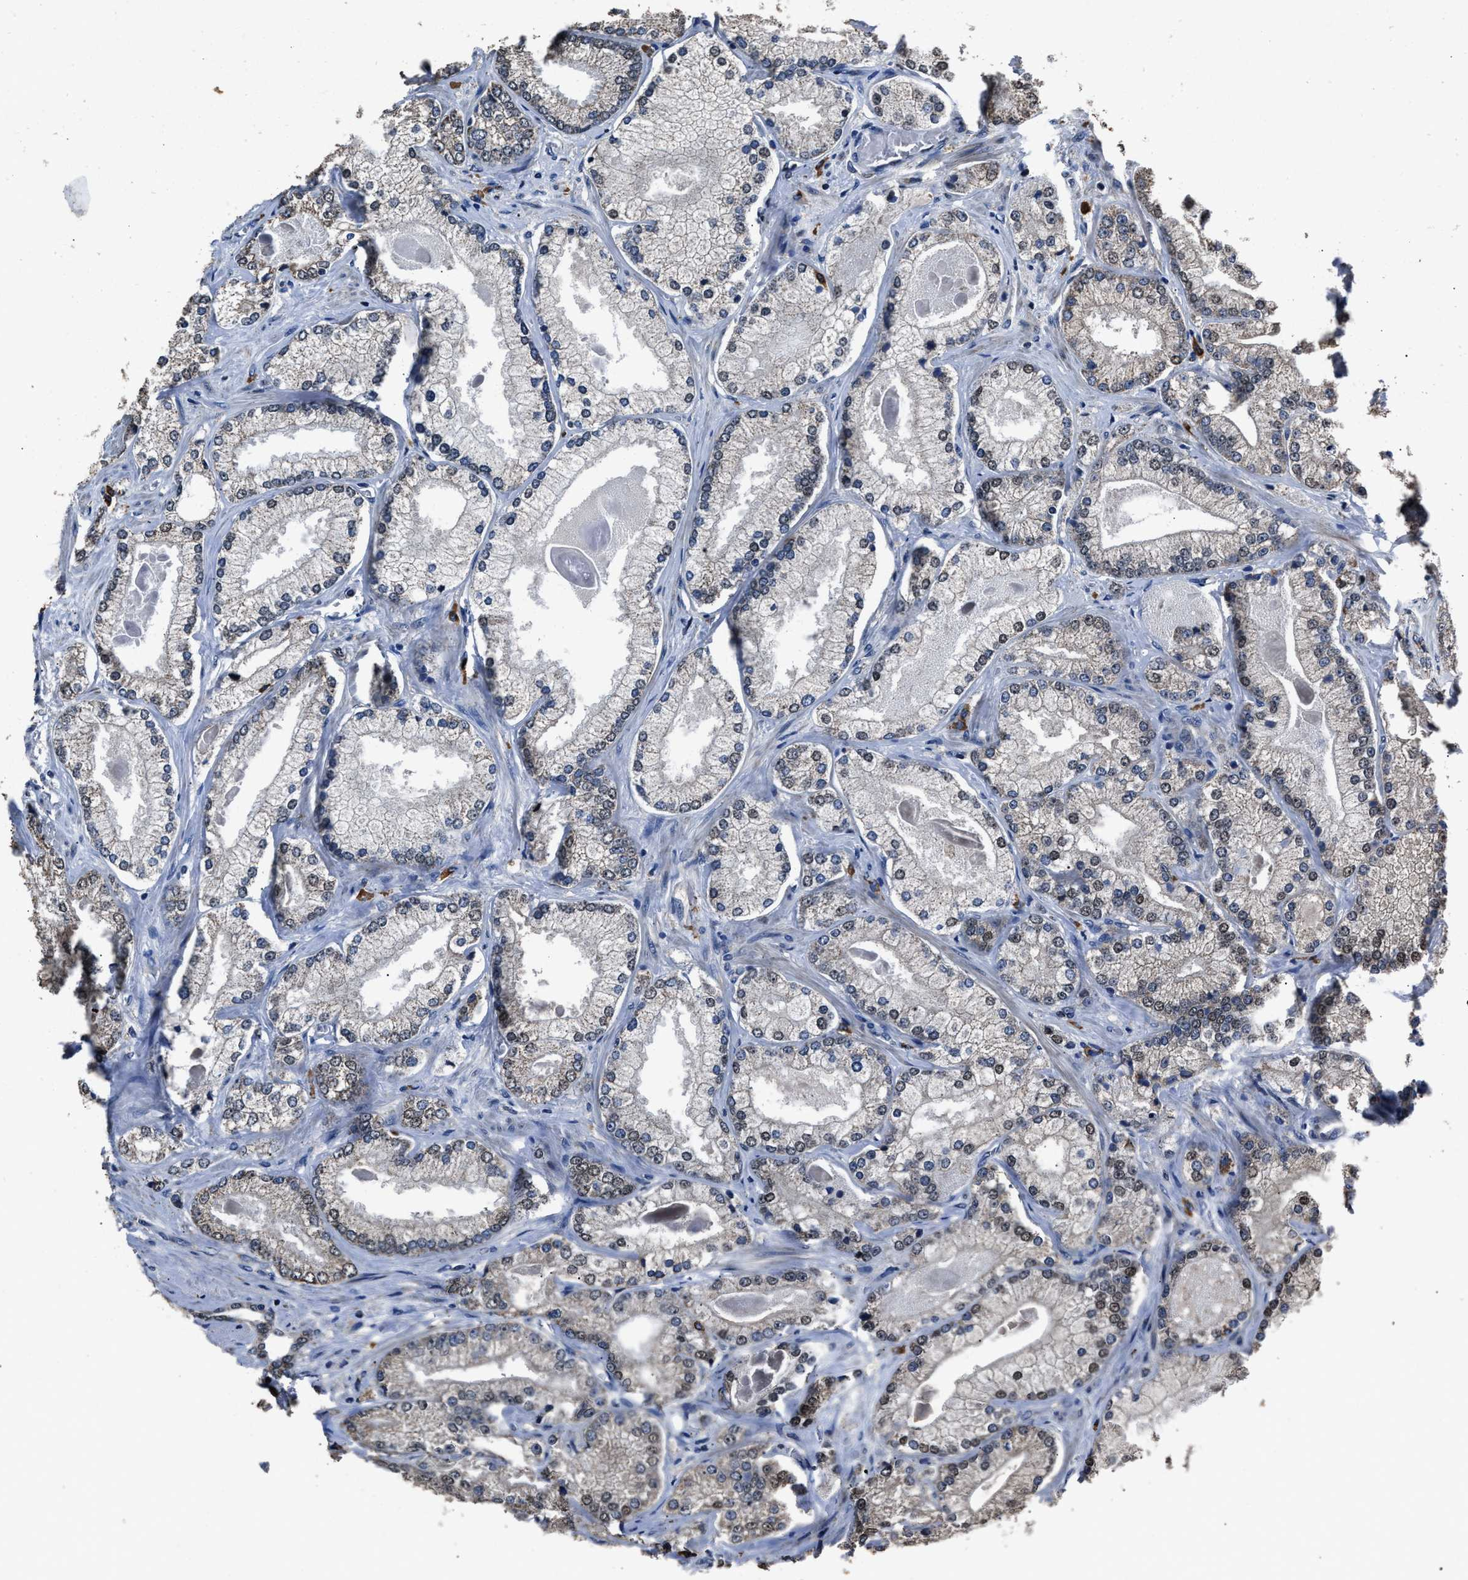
{"staining": {"intensity": "strong", "quantity": "25%-75%", "location": "nuclear"}, "tissue": "prostate cancer", "cell_type": "Tumor cells", "image_type": "cancer", "snomed": [{"axis": "morphology", "description": "Adenocarcinoma, Low grade"}, {"axis": "topography", "description": "Prostate"}], "caption": "This photomicrograph shows IHC staining of human low-grade adenocarcinoma (prostate), with high strong nuclear expression in about 25%-75% of tumor cells.", "gene": "NSUN5", "patient": {"sex": "male", "age": 65}}